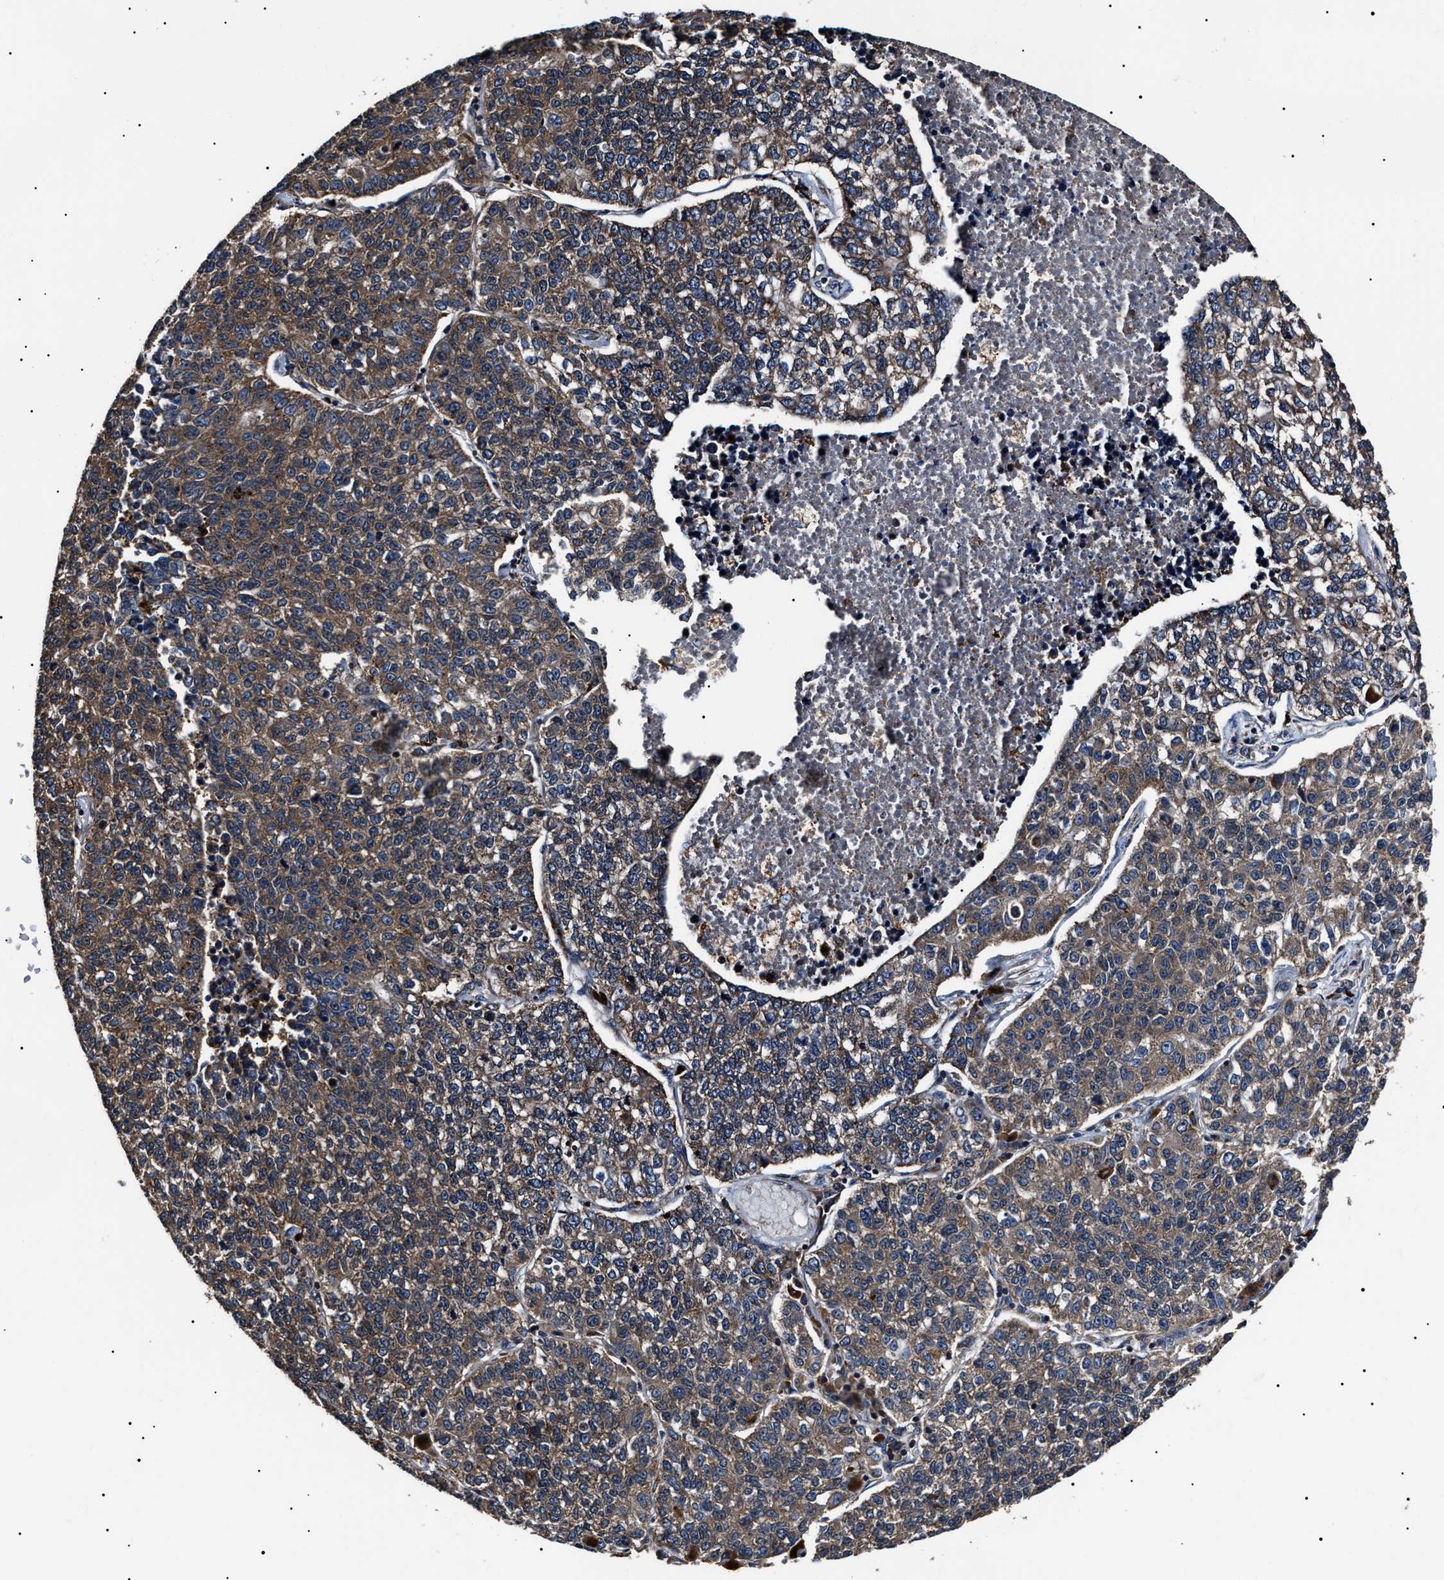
{"staining": {"intensity": "moderate", "quantity": ">75%", "location": "cytoplasmic/membranous"}, "tissue": "lung cancer", "cell_type": "Tumor cells", "image_type": "cancer", "snomed": [{"axis": "morphology", "description": "Adenocarcinoma, NOS"}, {"axis": "topography", "description": "Lung"}], "caption": "DAB (3,3'-diaminobenzidine) immunohistochemical staining of human lung cancer (adenocarcinoma) demonstrates moderate cytoplasmic/membranous protein staining in about >75% of tumor cells. The staining was performed using DAB to visualize the protein expression in brown, while the nuclei were stained in blue with hematoxylin (Magnification: 20x).", "gene": "CCT8", "patient": {"sex": "male", "age": 49}}